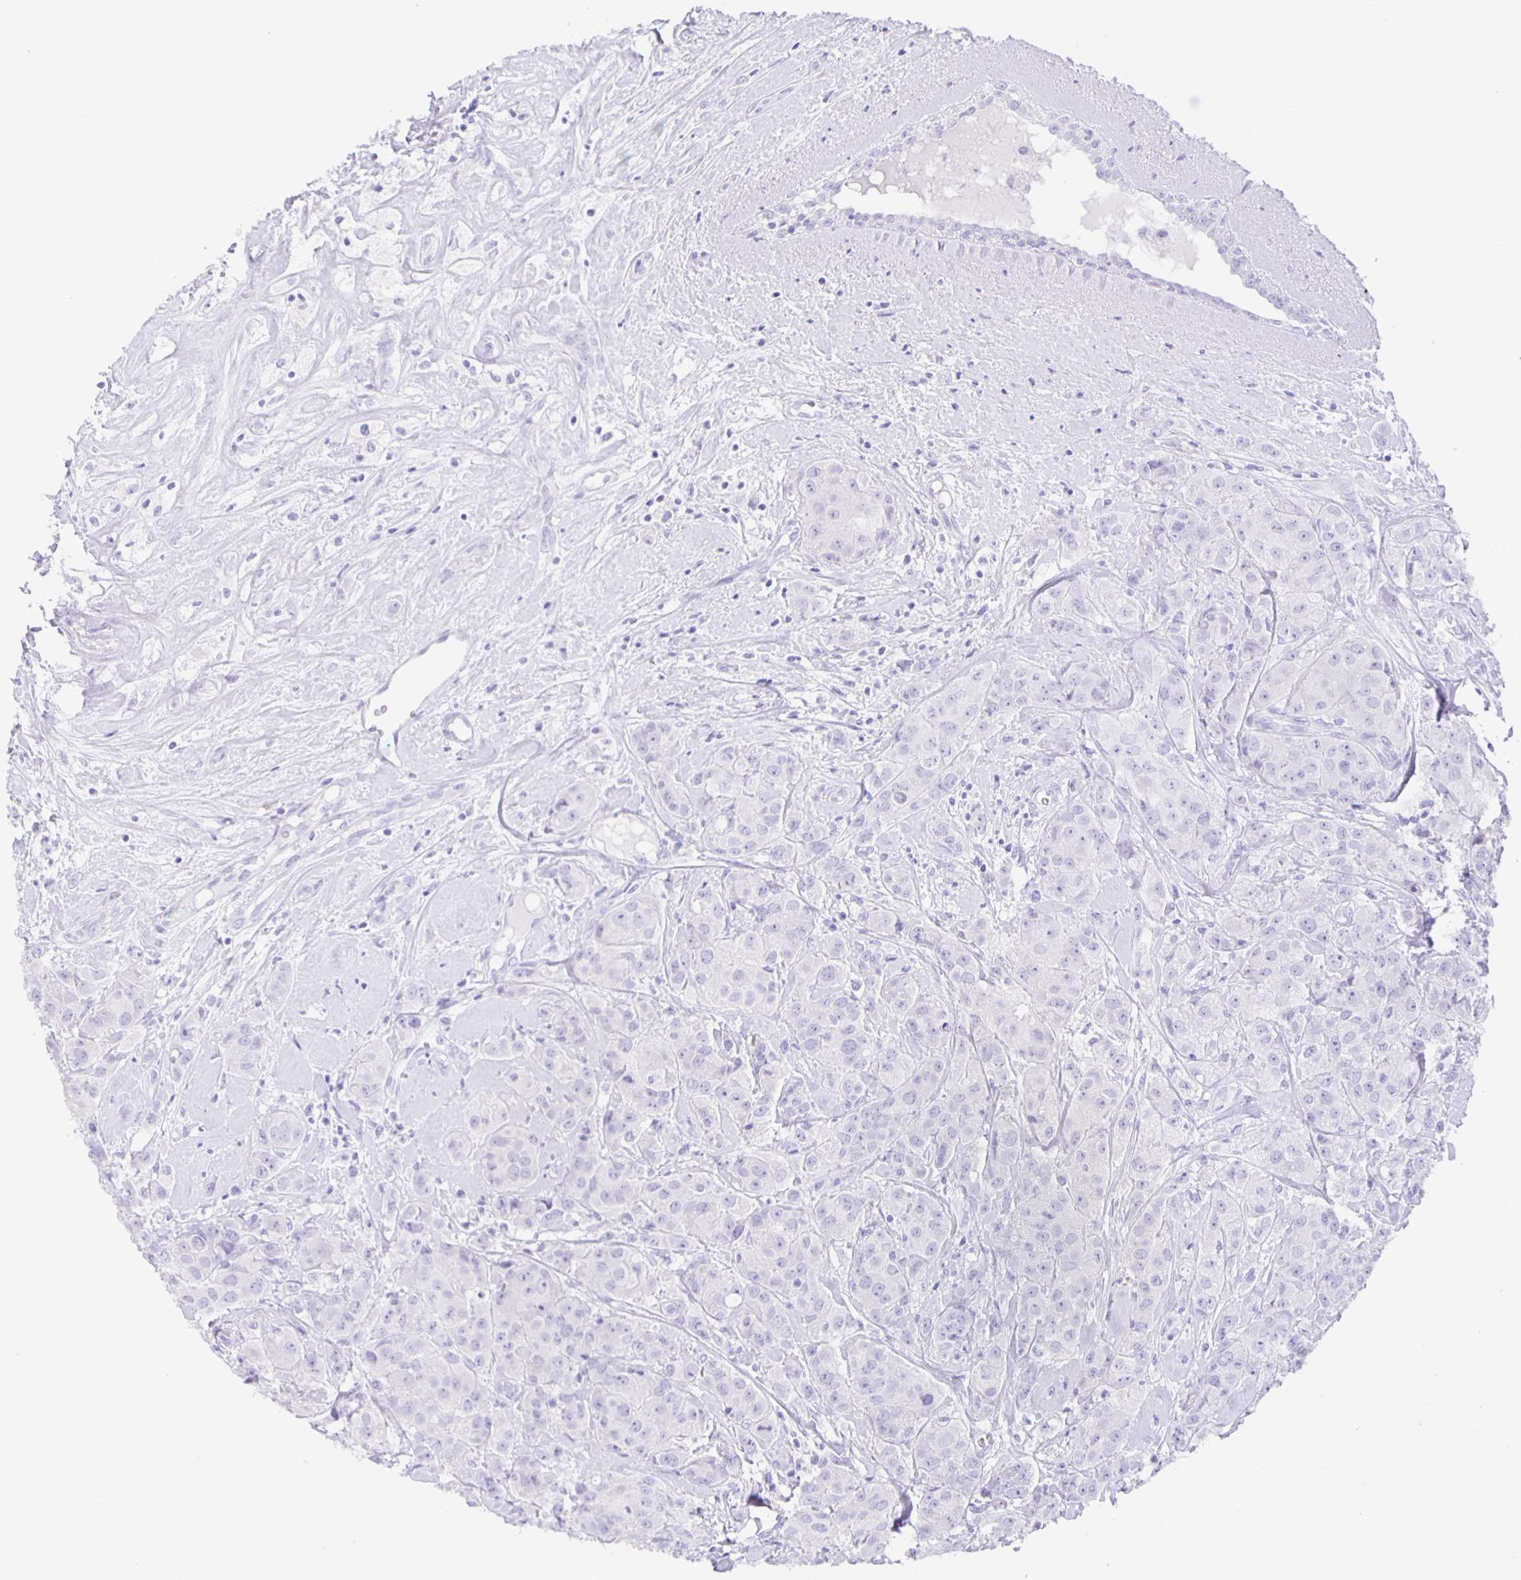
{"staining": {"intensity": "negative", "quantity": "none", "location": "none"}, "tissue": "breast cancer", "cell_type": "Tumor cells", "image_type": "cancer", "snomed": [{"axis": "morphology", "description": "Normal tissue, NOS"}, {"axis": "morphology", "description": "Duct carcinoma"}, {"axis": "topography", "description": "Breast"}], "caption": "IHC of human breast cancer displays no staining in tumor cells.", "gene": "GUCA2A", "patient": {"sex": "female", "age": 43}}